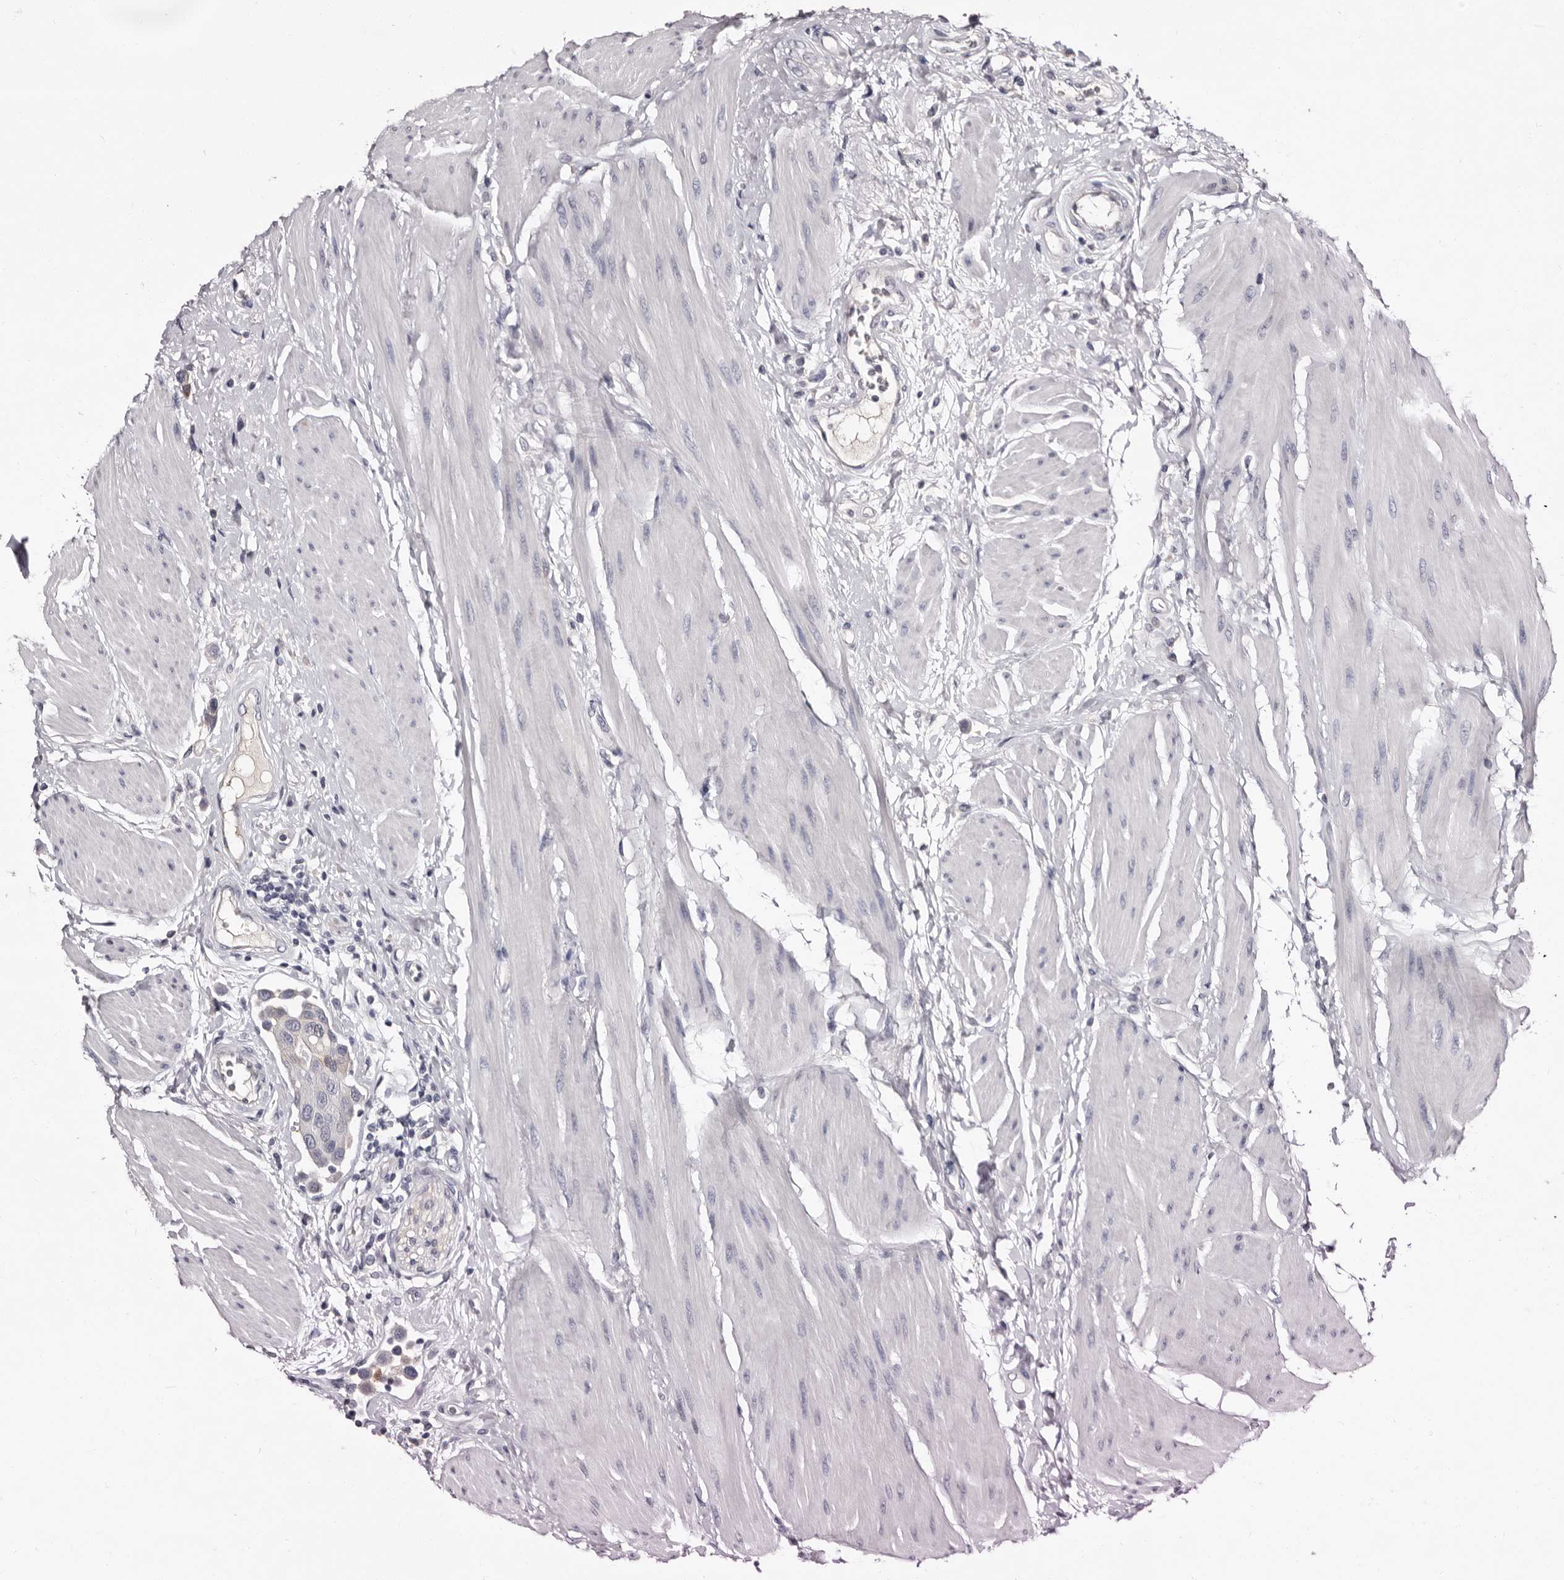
{"staining": {"intensity": "negative", "quantity": "none", "location": "none"}, "tissue": "urothelial cancer", "cell_type": "Tumor cells", "image_type": "cancer", "snomed": [{"axis": "morphology", "description": "Urothelial carcinoma, High grade"}, {"axis": "topography", "description": "Urinary bladder"}], "caption": "The immunohistochemistry (IHC) image has no significant positivity in tumor cells of high-grade urothelial carcinoma tissue. (DAB (3,3'-diaminobenzidine) IHC, high magnification).", "gene": "BPGM", "patient": {"sex": "male", "age": 50}}